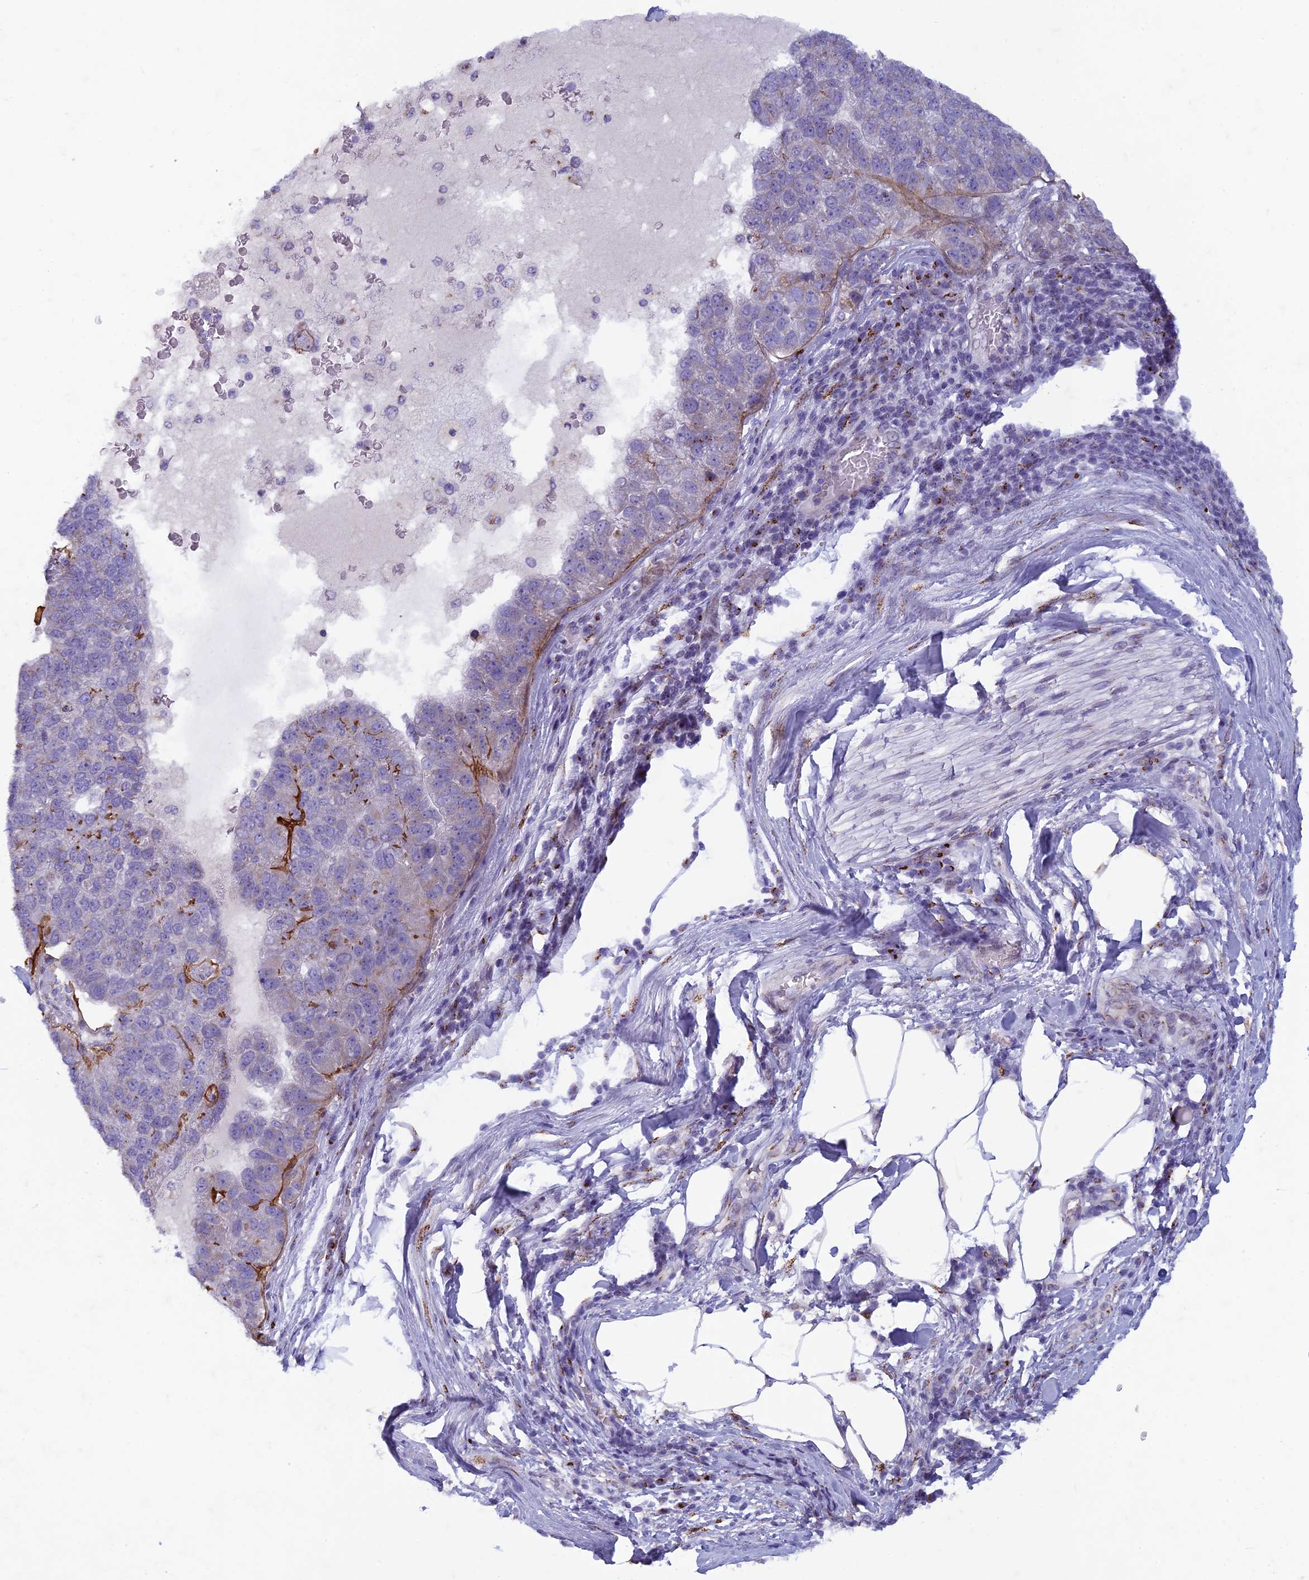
{"staining": {"intensity": "negative", "quantity": "none", "location": "none"}, "tissue": "pancreatic cancer", "cell_type": "Tumor cells", "image_type": "cancer", "snomed": [{"axis": "morphology", "description": "Adenocarcinoma, NOS"}, {"axis": "topography", "description": "Pancreas"}], "caption": "The image reveals no significant positivity in tumor cells of adenocarcinoma (pancreatic). (DAB IHC visualized using brightfield microscopy, high magnification).", "gene": "FAM3C", "patient": {"sex": "female", "age": 61}}